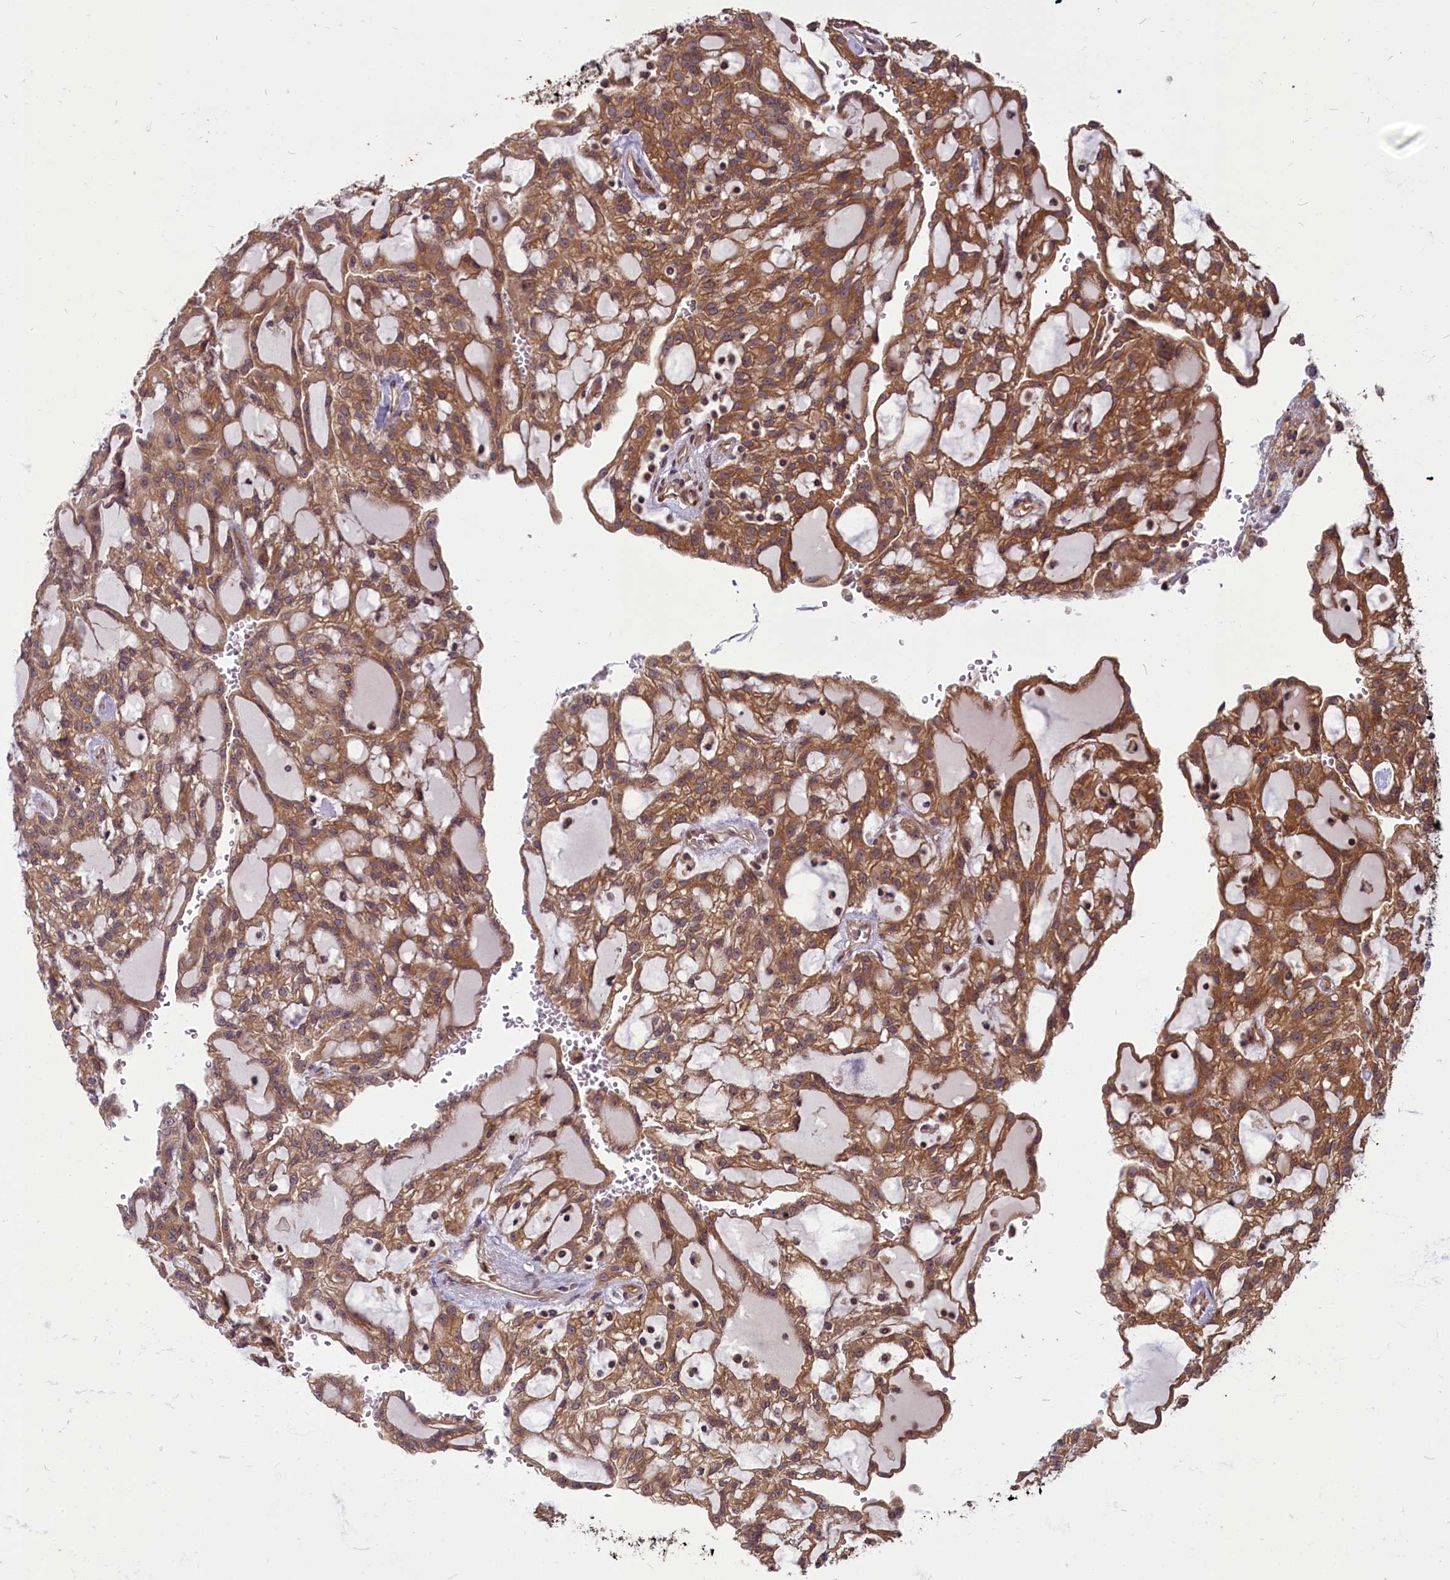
{"staining": {"intensity": "moderate", "quantity": ">75%", "location": "cytoplasmic/membranous"}, "tissue": "renal cancer", "cell_type": "Tumor cells", "image_type": "cancer", "snomed": [{"axis": "morphology", "description": "Adenocarcinoma, NOS"}, {"axis": "topography", "description": "Kidney"}], "caption": "Moderate cytoplasmic/membranous protein positivity is identified in approximately >75% of tumor cells in renal cancer.", "gene": "MYCBP", "patient": {"sex": "male", "age": 63}}